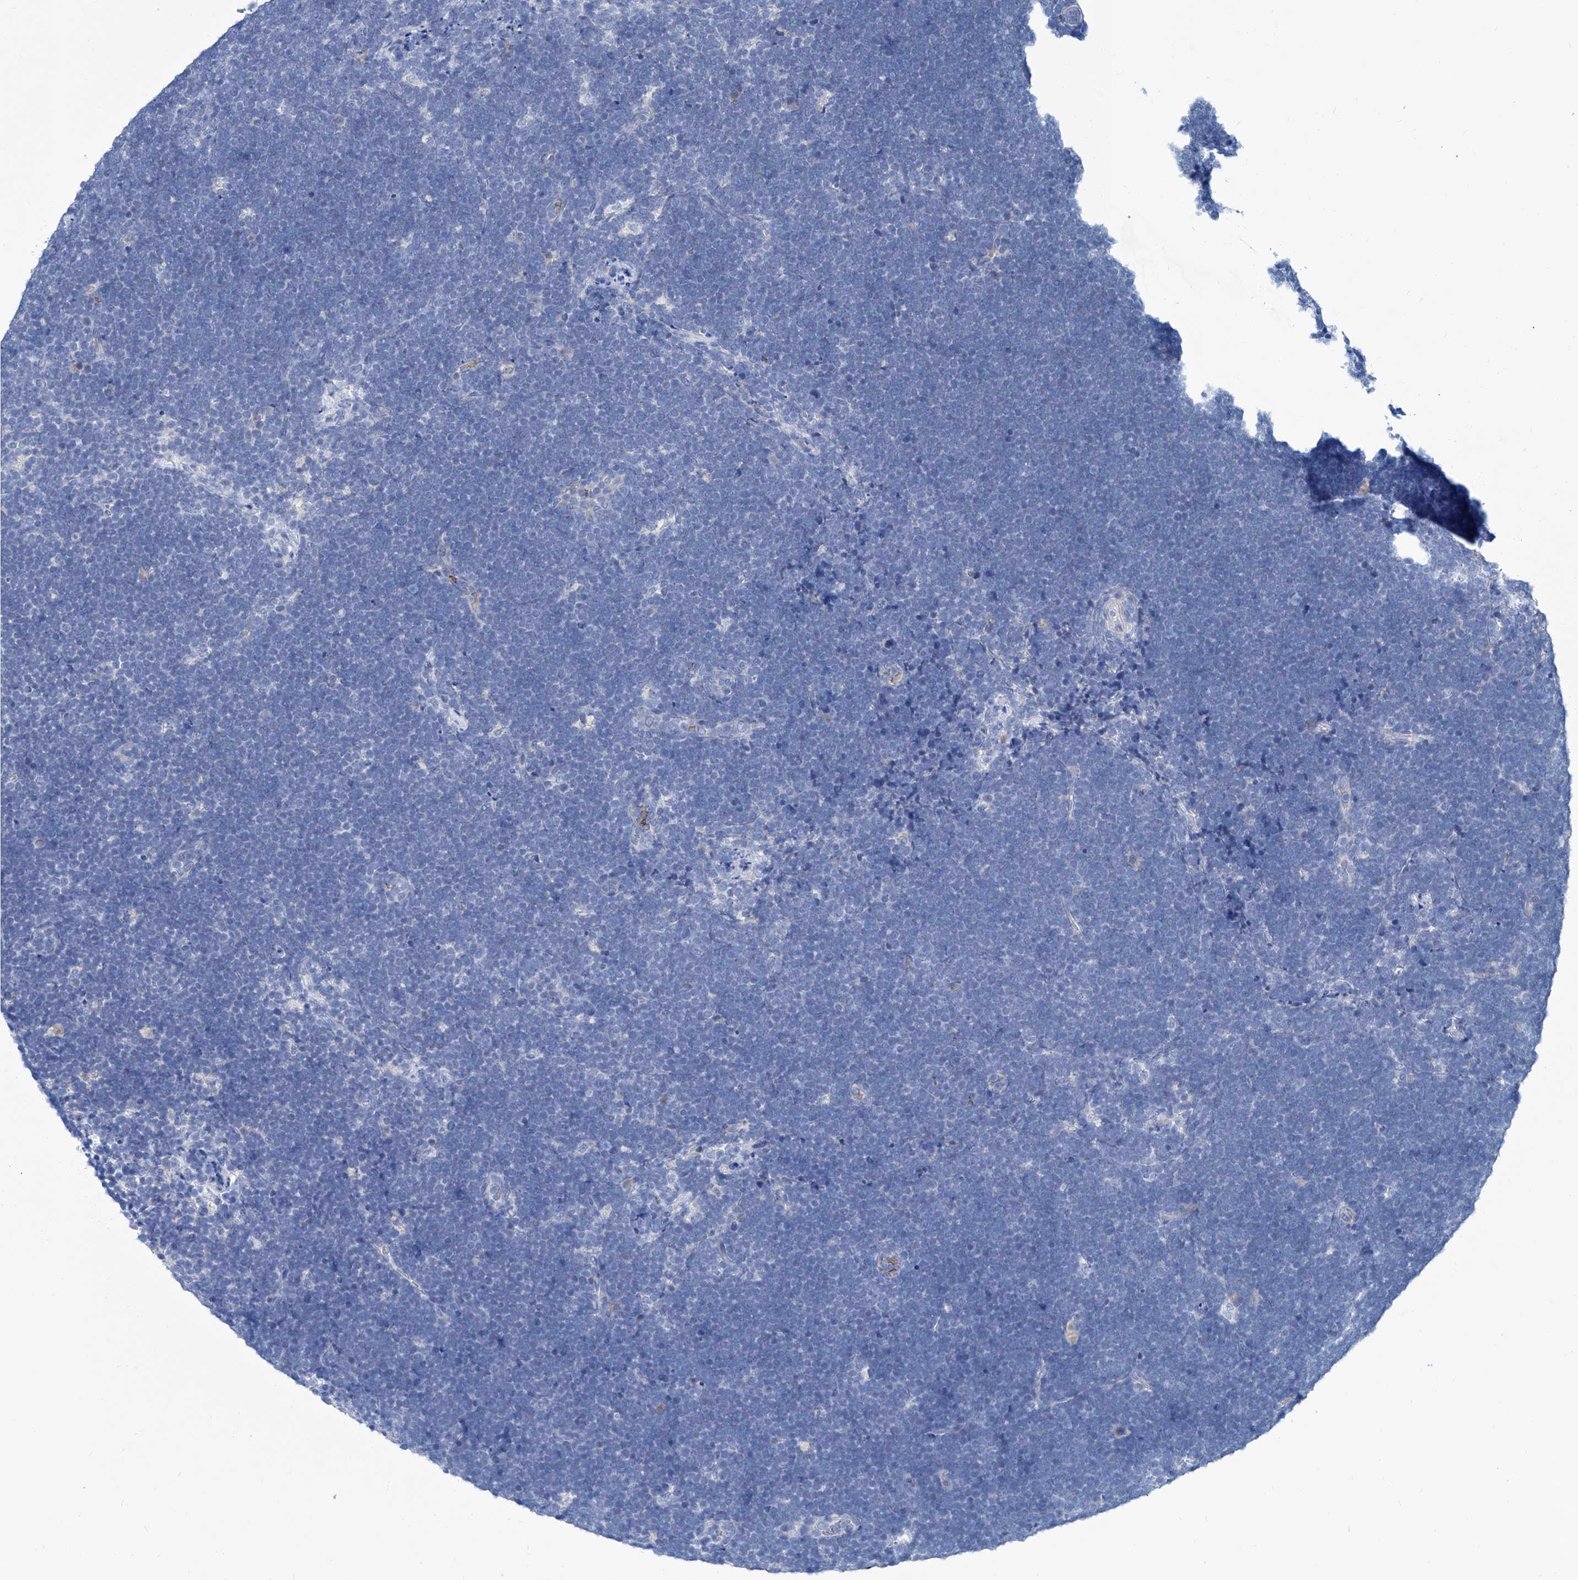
{"staining": {"intensity": "negative", "quantity": "none", "location": "none"}, "tissue": "lymphoma", "cell_type": "Tumor cells", "image_type": "cancer", "snomed": [{"axis": "morphology", "description": "Malignant lymphoma, non-Hodgkin's type, High grade"}, {"axis": "topography", "description": "Lymph node"}], "caption": "A photomicrograph of human high-grade malignant lymphoma, non-Hodgkin's type is negative for staining in tumor cells. Brightfield microscopy of immunohistochemistry (IHC) stained with DAB (brown) and hematoxylin (blue), captured at high magnification.", "gene": "FPR2", "patient": {"sex": "male", "age": 13}}